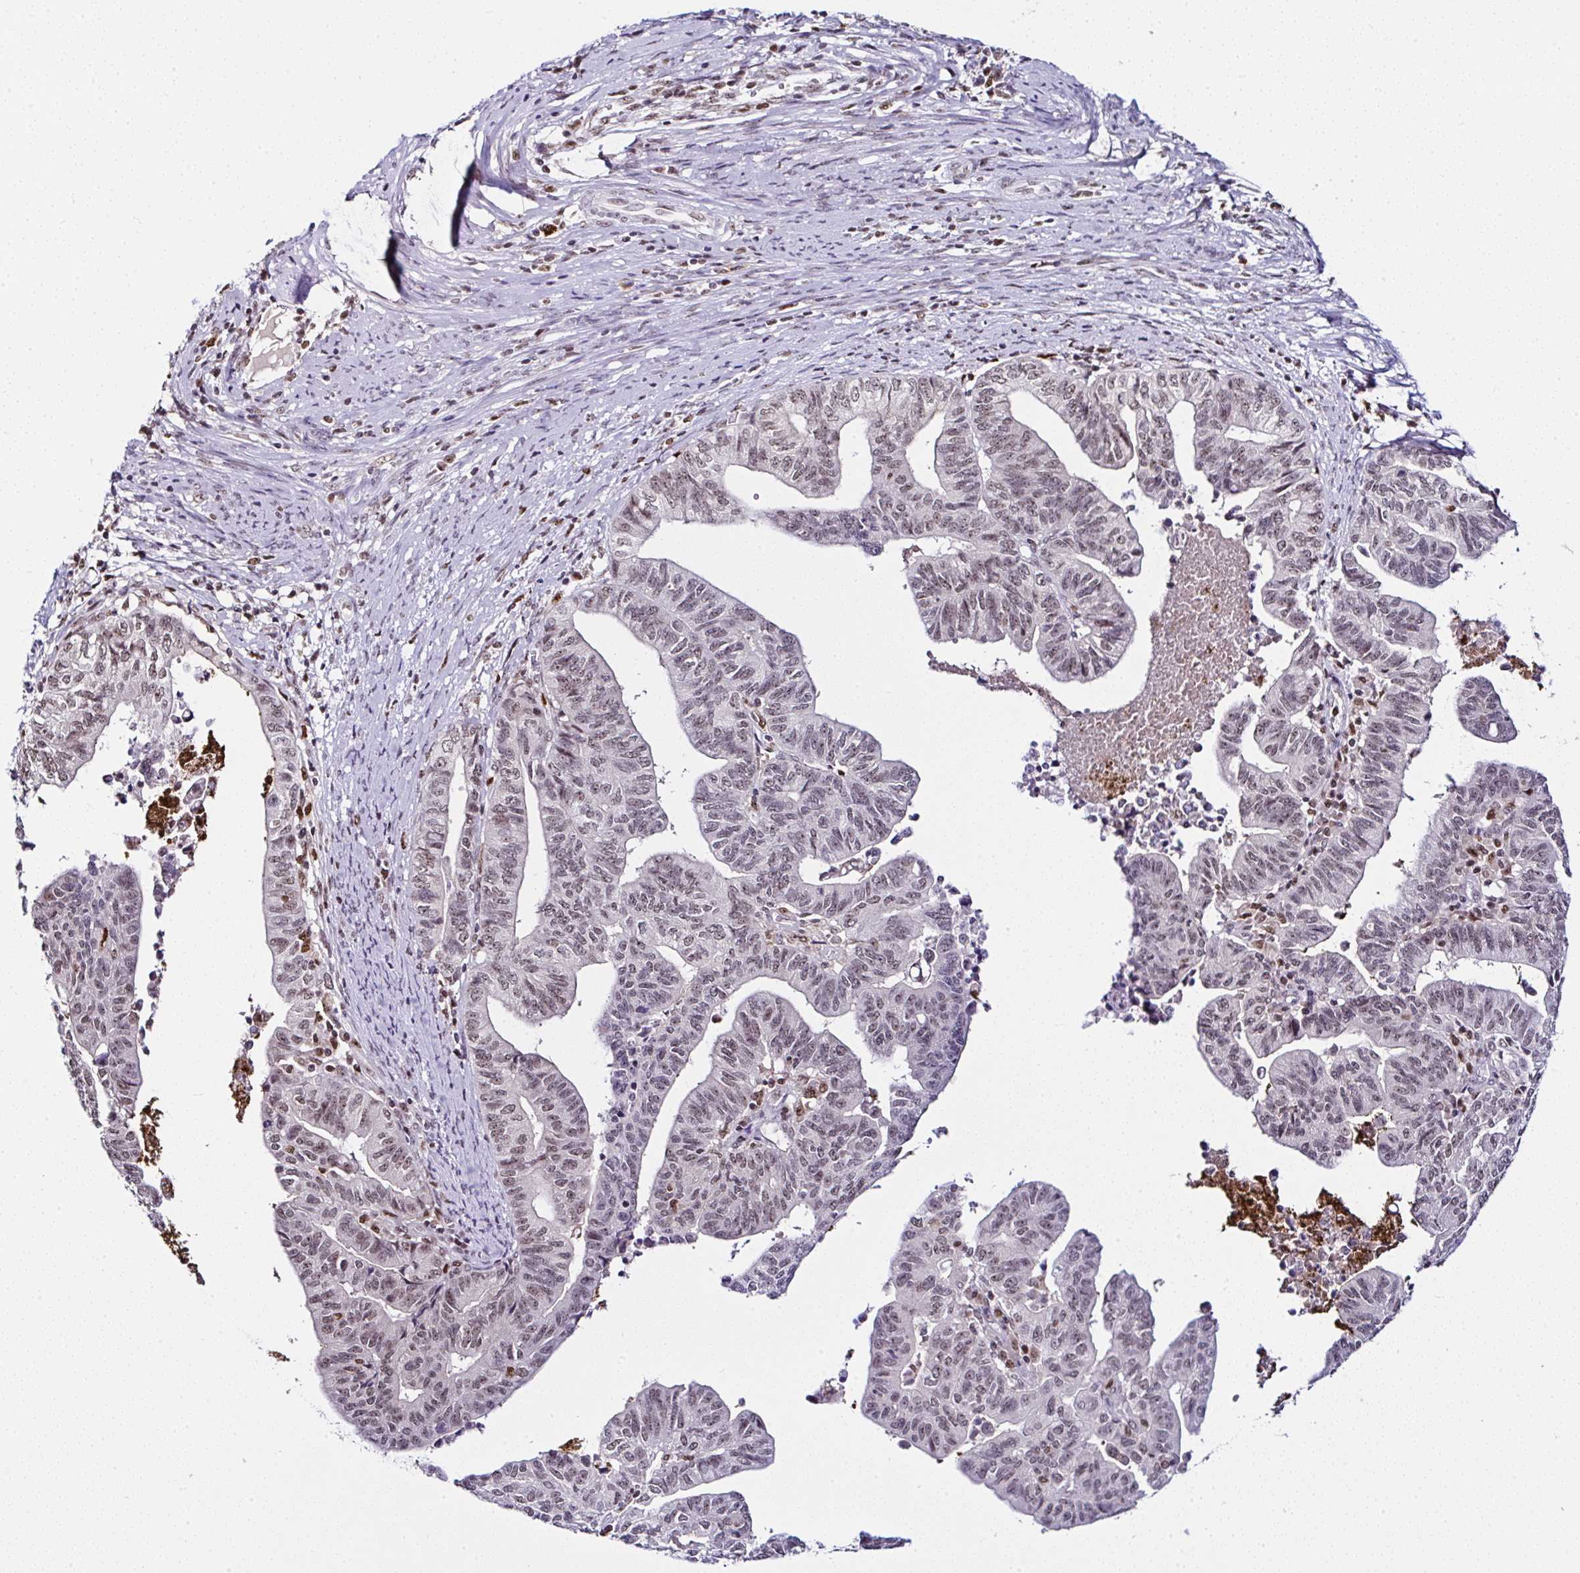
{"staining": {"intensity": "weak", "quantity": ">75%", "location": "nuclear"}, "tissue": "endometrial cancer", "cell_type": "Tumor cells", "image_type": "cancer", "snomed": [{"axis": "morphology", "description": "Adenocarcinoma, NOS"}, {"axis": "topography", "description": "Endometrium"}], "caption": "Brown immunohistochemical staining in endometrial cancer shows weak nuclear expression in approximately >75% of tumor cells.", "gene": "PTPN2", "patient": {"sex": "female", "age": 65}}